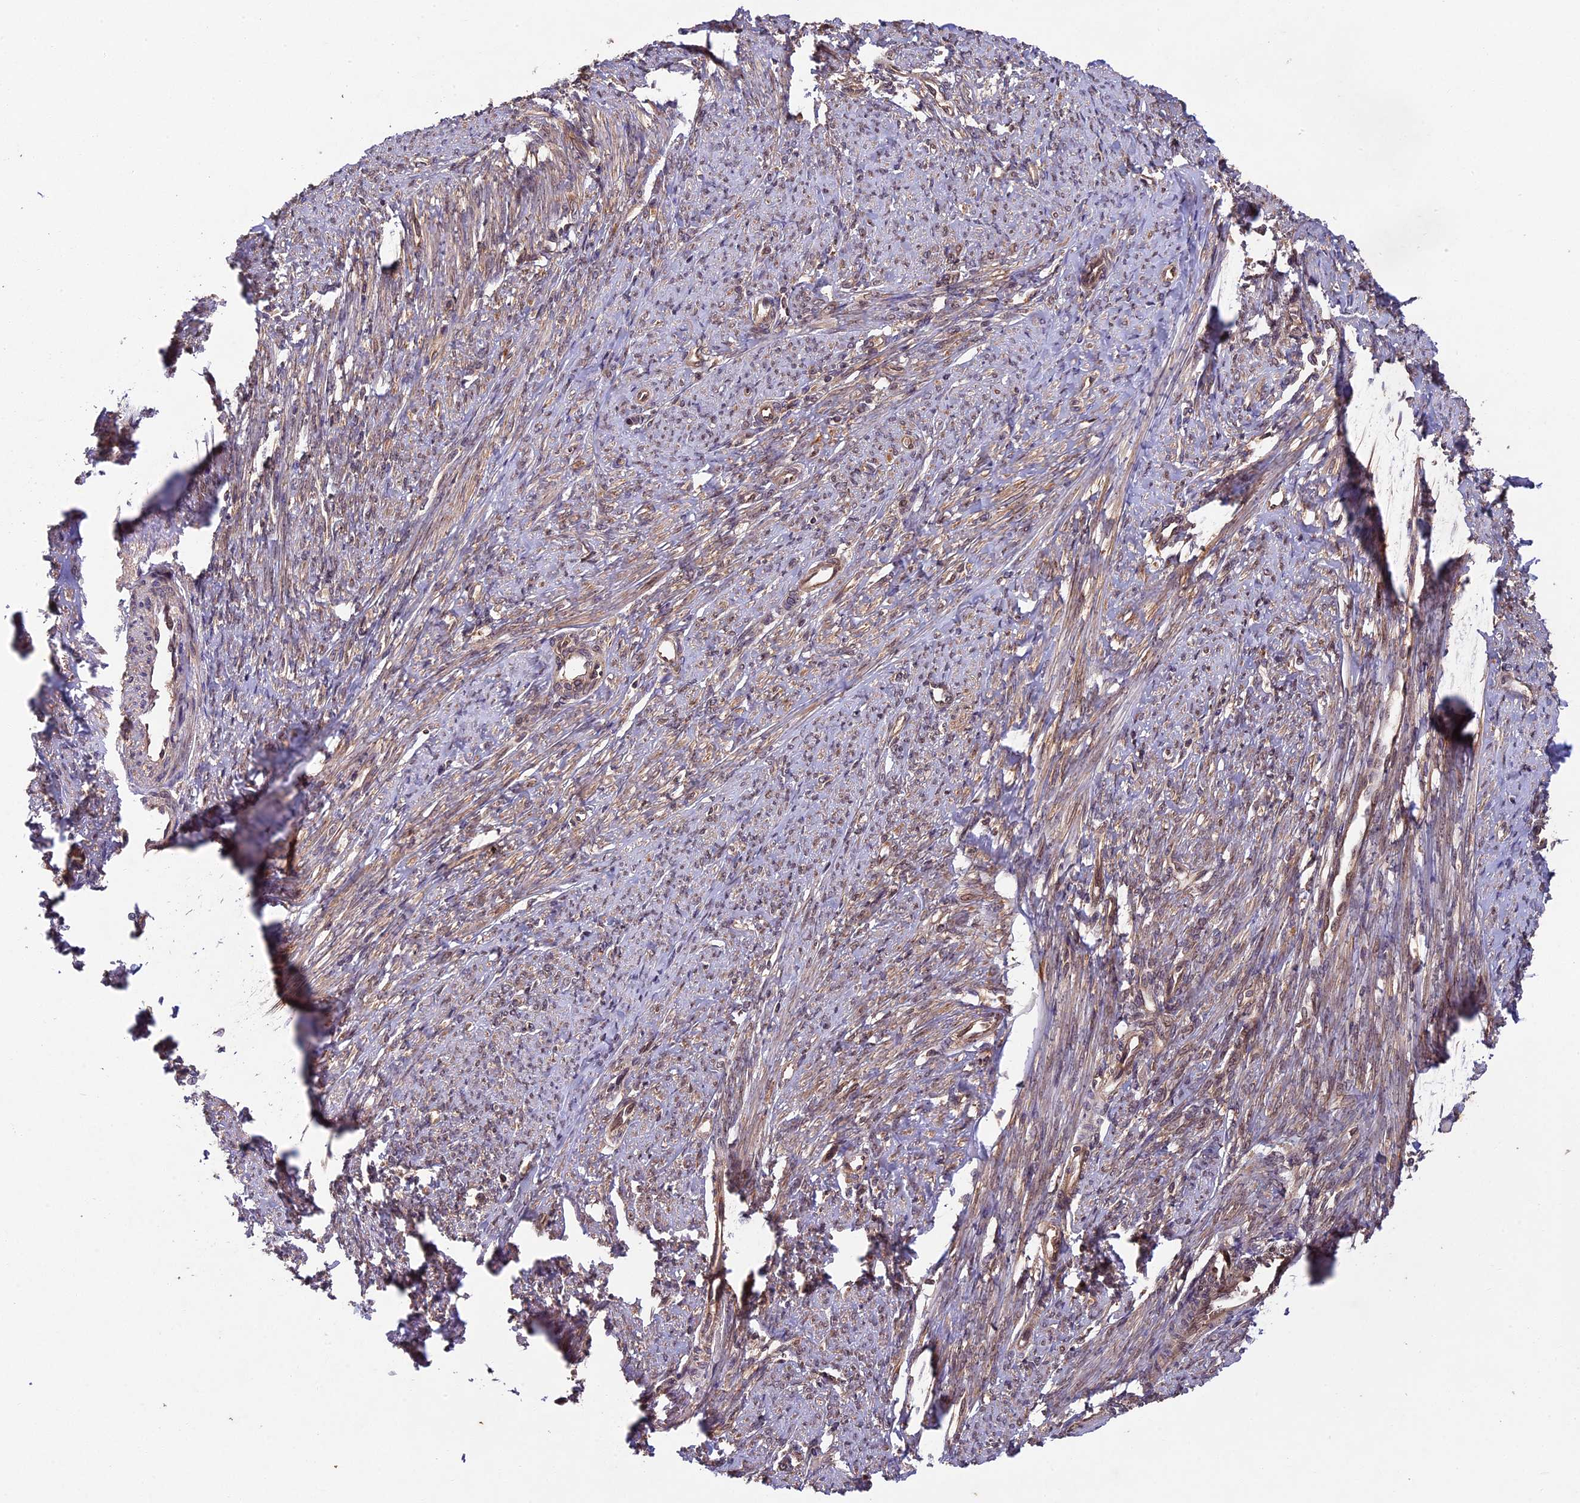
{"staining": {"intensity": "weak", "quantity": ">75%", "location": "cytoplasmic/membranous"}, "tissue": "smooth muscle", "cell_type": "Smooth muscle cells", "image_type": "normal", "snomed": [{"axis": "morphology", "description": "Normal tissue, NOS"}, {"axis": "topography", "description": "Smooth muscle"}, {"axis": "topography", "description": "Uterus"}], "caption": "Smooth muscle cells display low levels of weak cytoplasmic/membranous positivity in approximately >75% of cells in benign smooth muscle. The protein is shown in brown color, while the nuclei are stained blue.", "gene": "CHAC1", "patient": {"sex": "female", "age": 59}}